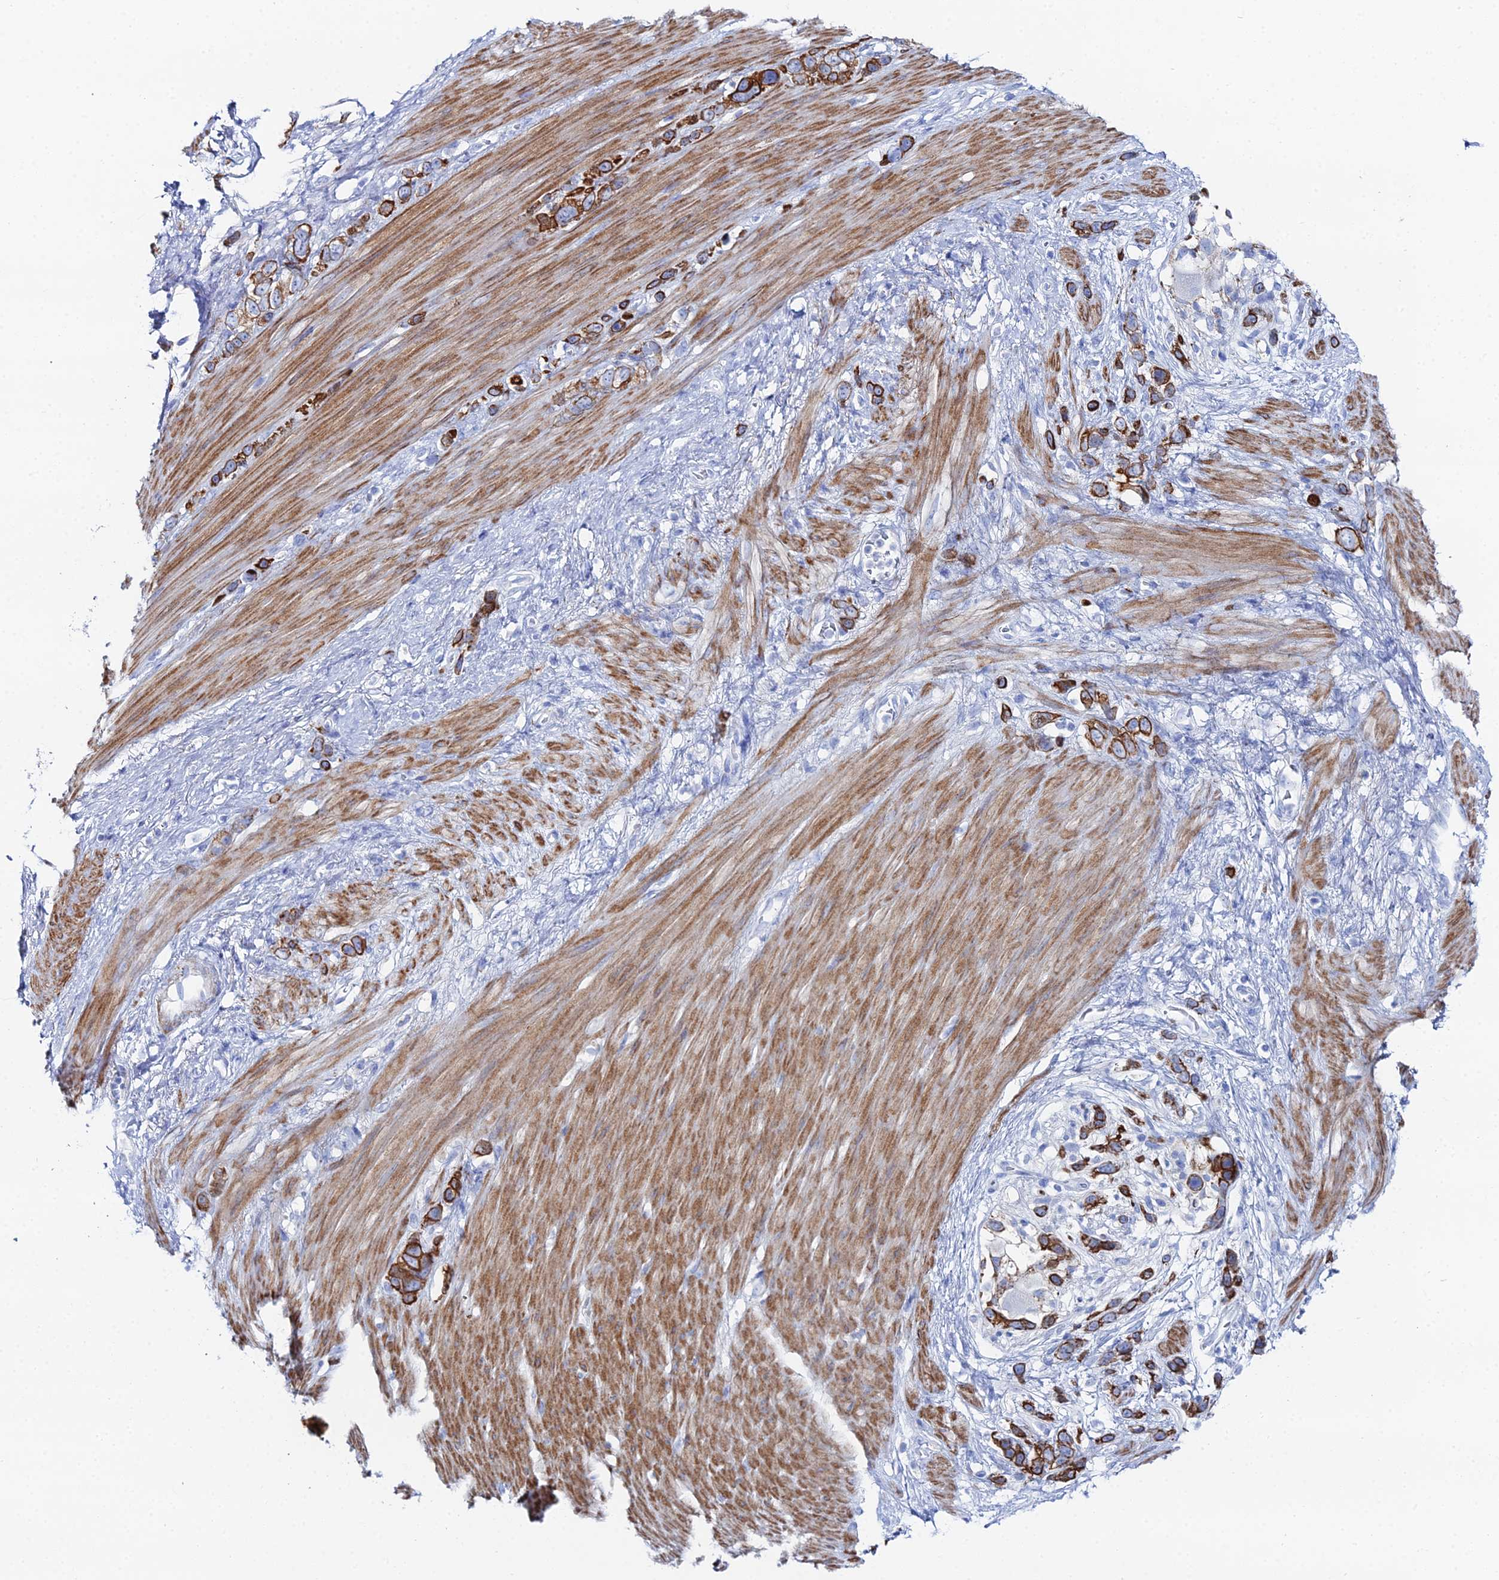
{"staining": {"intensity": "strong", "quantity": ">75%", "location": "cytoplasmic/membranous"}, "tissue": "stomach cancer", "cell_type": "Tumor cells", "image_type": "cancer", "snomed": [{"axis": "morphology", "description": "Adenocarcinoma, NOS"}, {"axis": "morphology", "description": "Adenocarcinoma, High grade"}, {"axis": "topography", "description": "Stomach, upper"}, {"axis": "topography", "description": "Stomach, lower"}], "caption": "High-grade adenocarcinoma (stomach) was stained to show a protein in brown. There is high levels of strong cytoplasmic/membranous expression in about >75% of tumor cells.", "gene": "DHX34", "patient": {"sex": "female", "age": 65}}